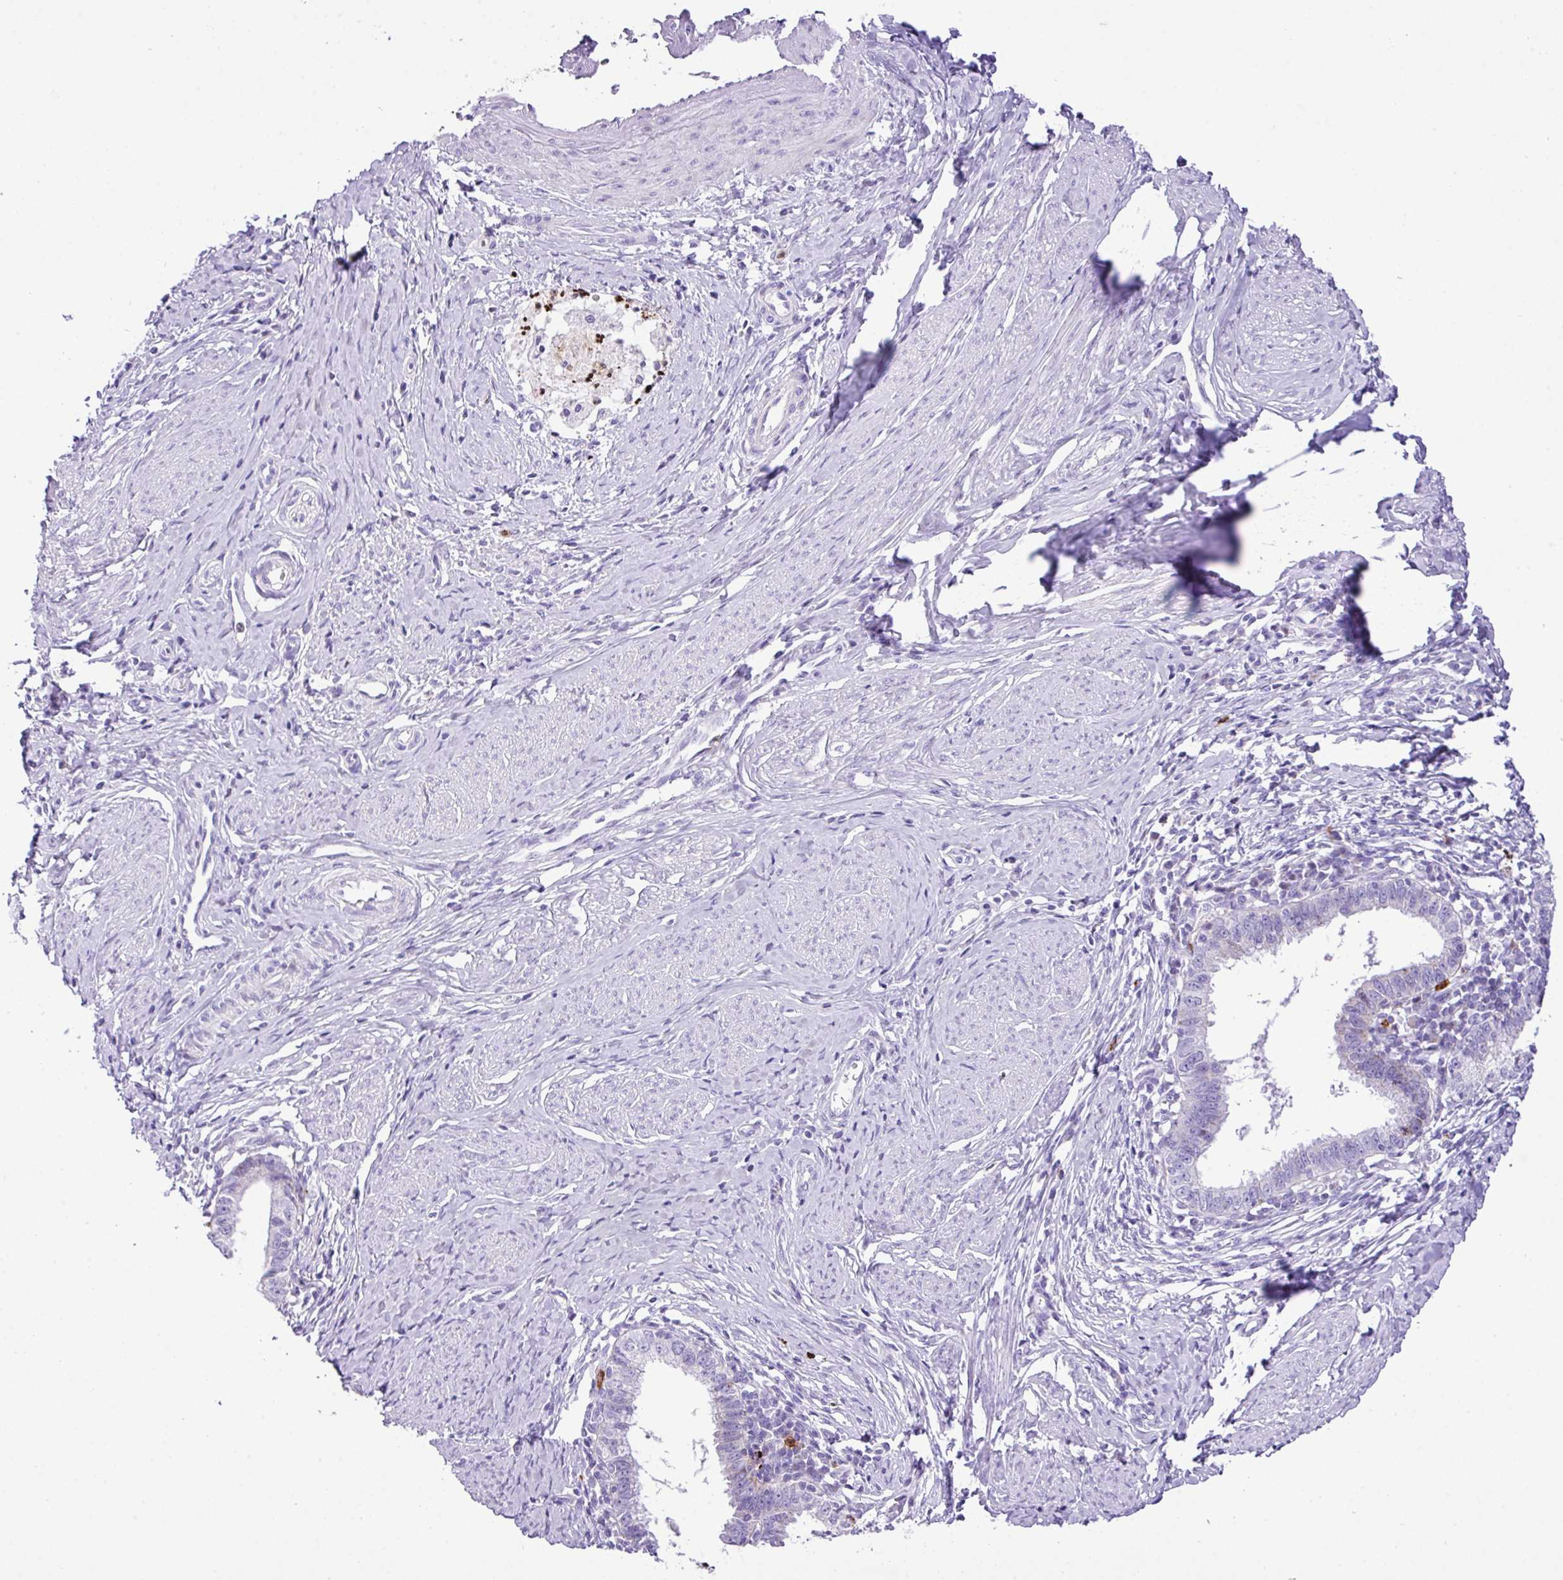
{"staining": {"intensity": "negative", "quantity": "none", "location": "none"}, "tissue": "cervical cancer", "cell_type": "Tumor cells", "image_type": "cancer", "snomed": [{"axis": "morphology", "description": "Adenocarcinoma, NOS"}, {"axis": "topography", "description": "Cervix"}], "caption": "Cervical adenocarcinoma was stained to show a protein in brown. There is no significant expression in tumor cells.", "gene": "RCAN2", "patient": {"sex": "female", "age": 36}}